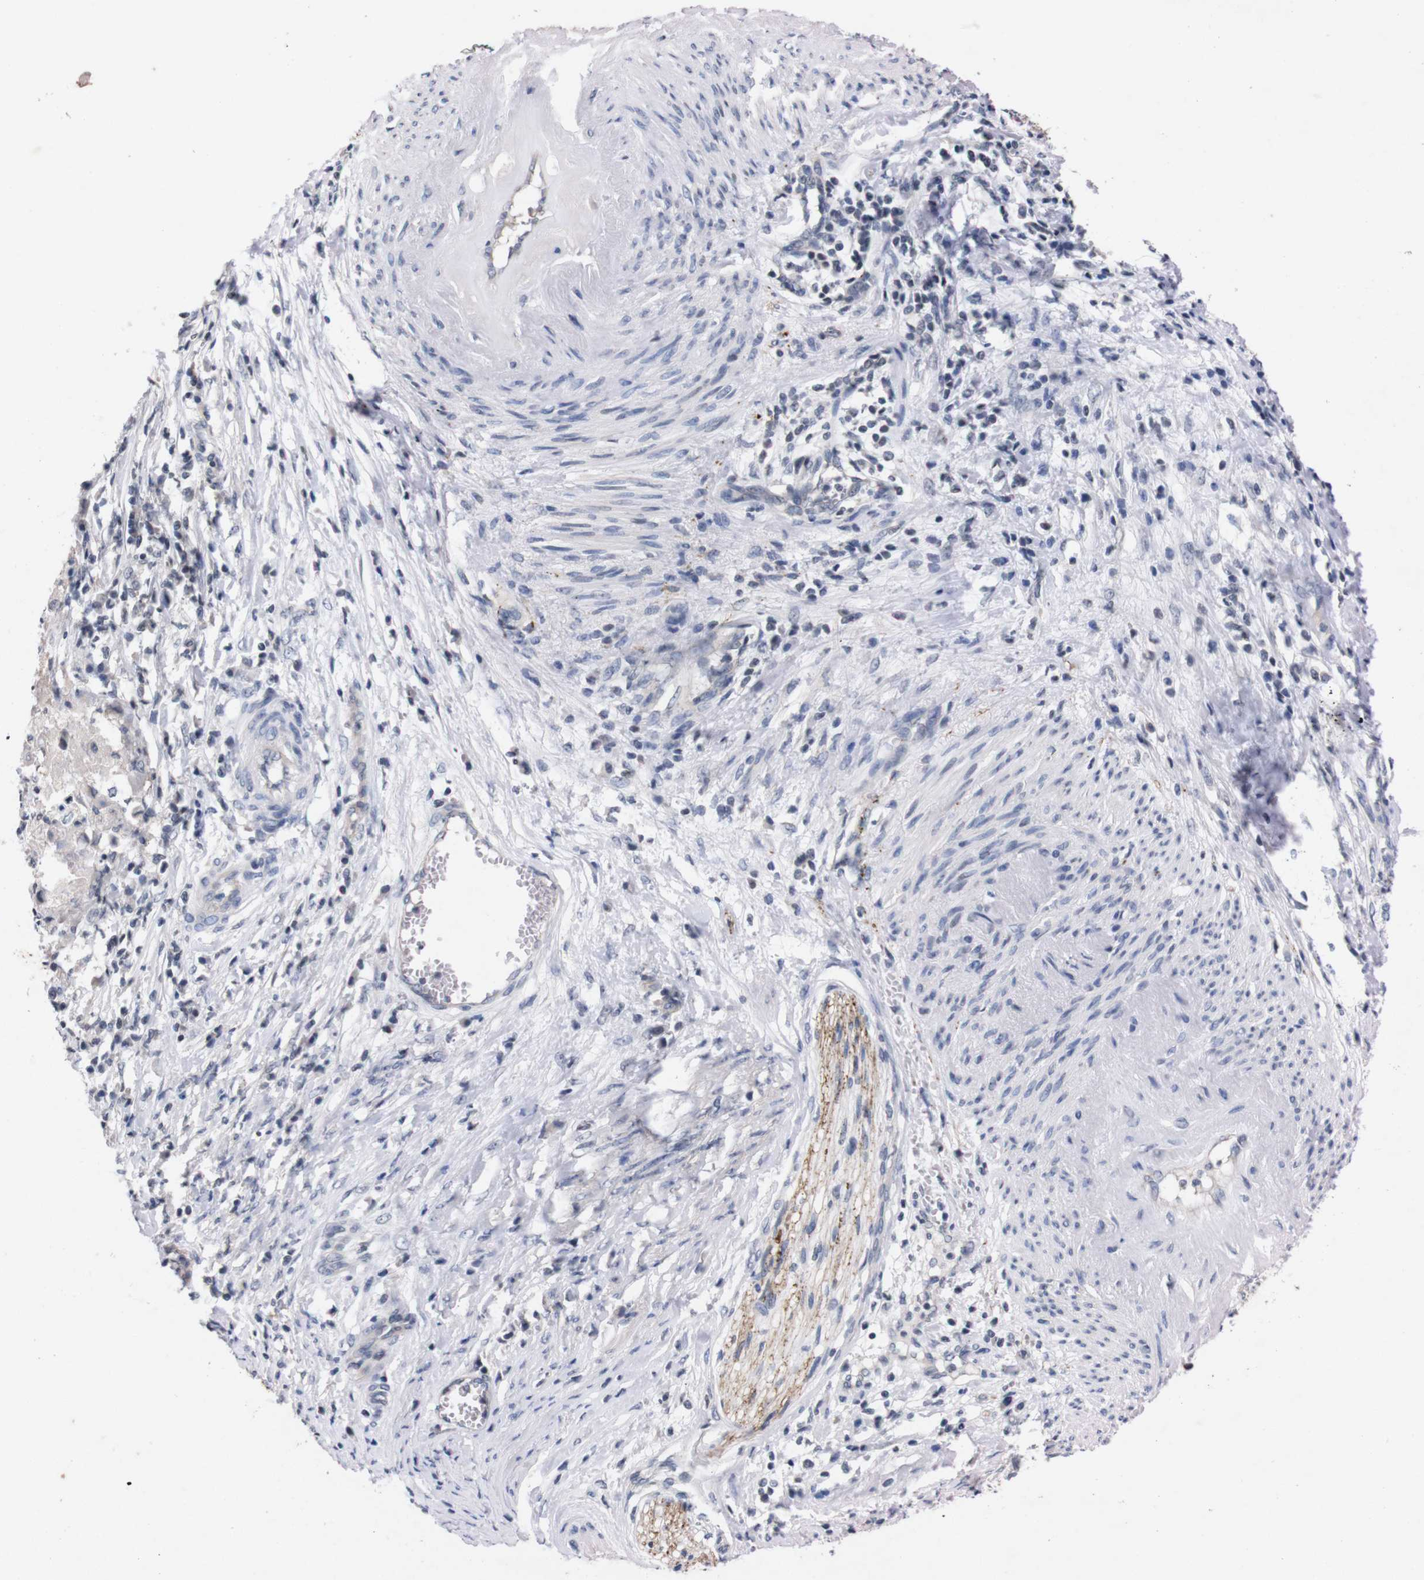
{"staining": {"intensity": "negative", "quantity": "none", "location": "none"}, "tissue": "cervical cancer", "cell_type": "Tumor cells", "image_type": "cancer", "snomed": [{"axis": "morphology", "description": "Squamous cell carcinoma, NOS"}, {"axis": "topography", "description": "Cervix"}], "caption": "The micrograph exhibits no significant staining in tumor cells of squamous cell carcinoma (cervical).", "gene": "TNFRSF21", "patient": {"sex": "female", "age": 39}}